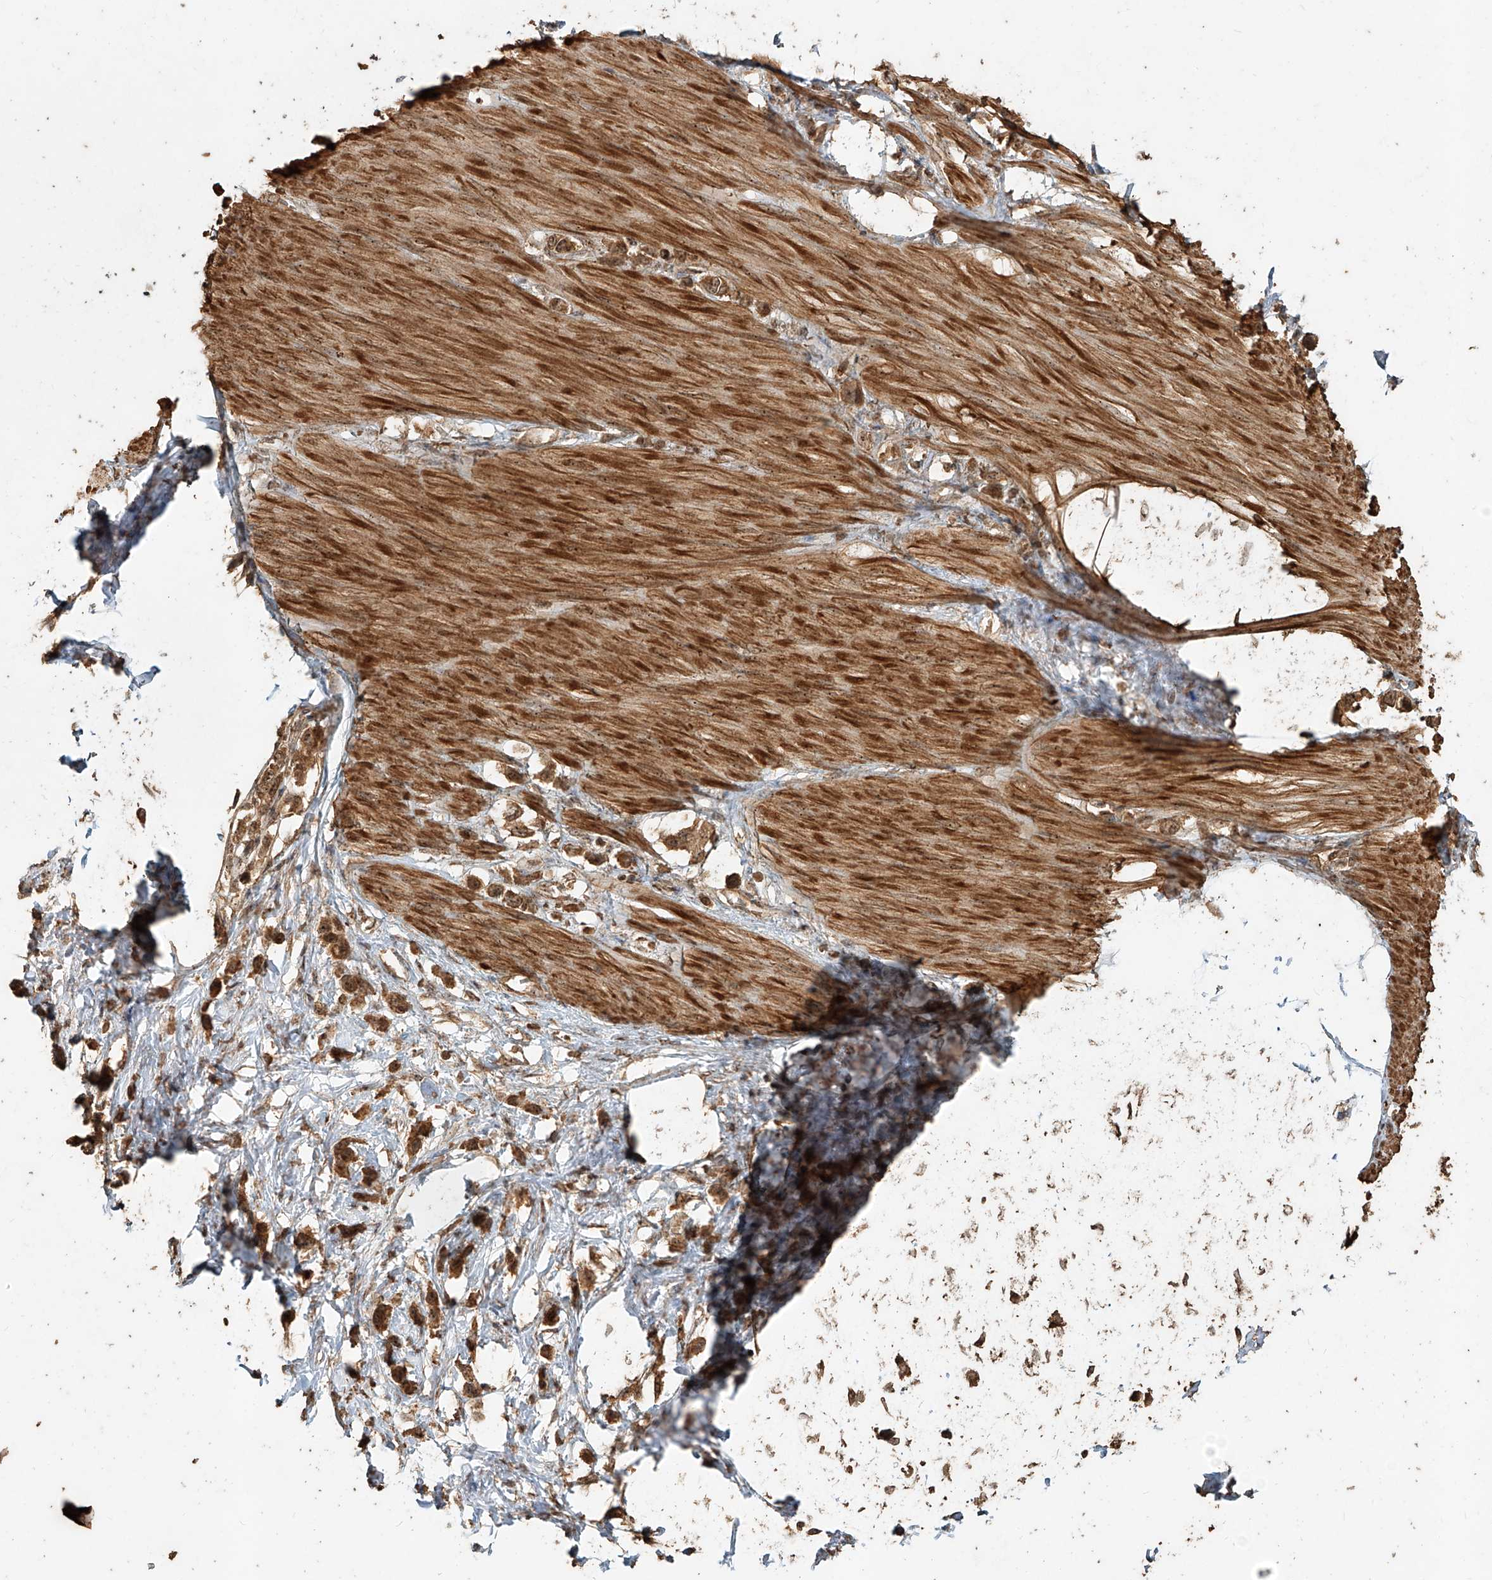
{"staining": {"intensity": "moderate", "quantity": ">75%", "location": "cytoplasmic/membranous,nuclear"}, "tissue": "stomach cancer", "cell_type": "Tumor cells", "image_type": "cancer", "snomed": [{"axis": "morphology", "description": "Adenocarcinoma, NOS"}, {"axis": "topography", "description": "Stomach"}], "caption": "Human stomach adenocarcinoma stained with a protein marker demonstrates moderate staining in tumor cells.", "gene": "ZNF660", "patient": {"sex": "female", "age": 65}}